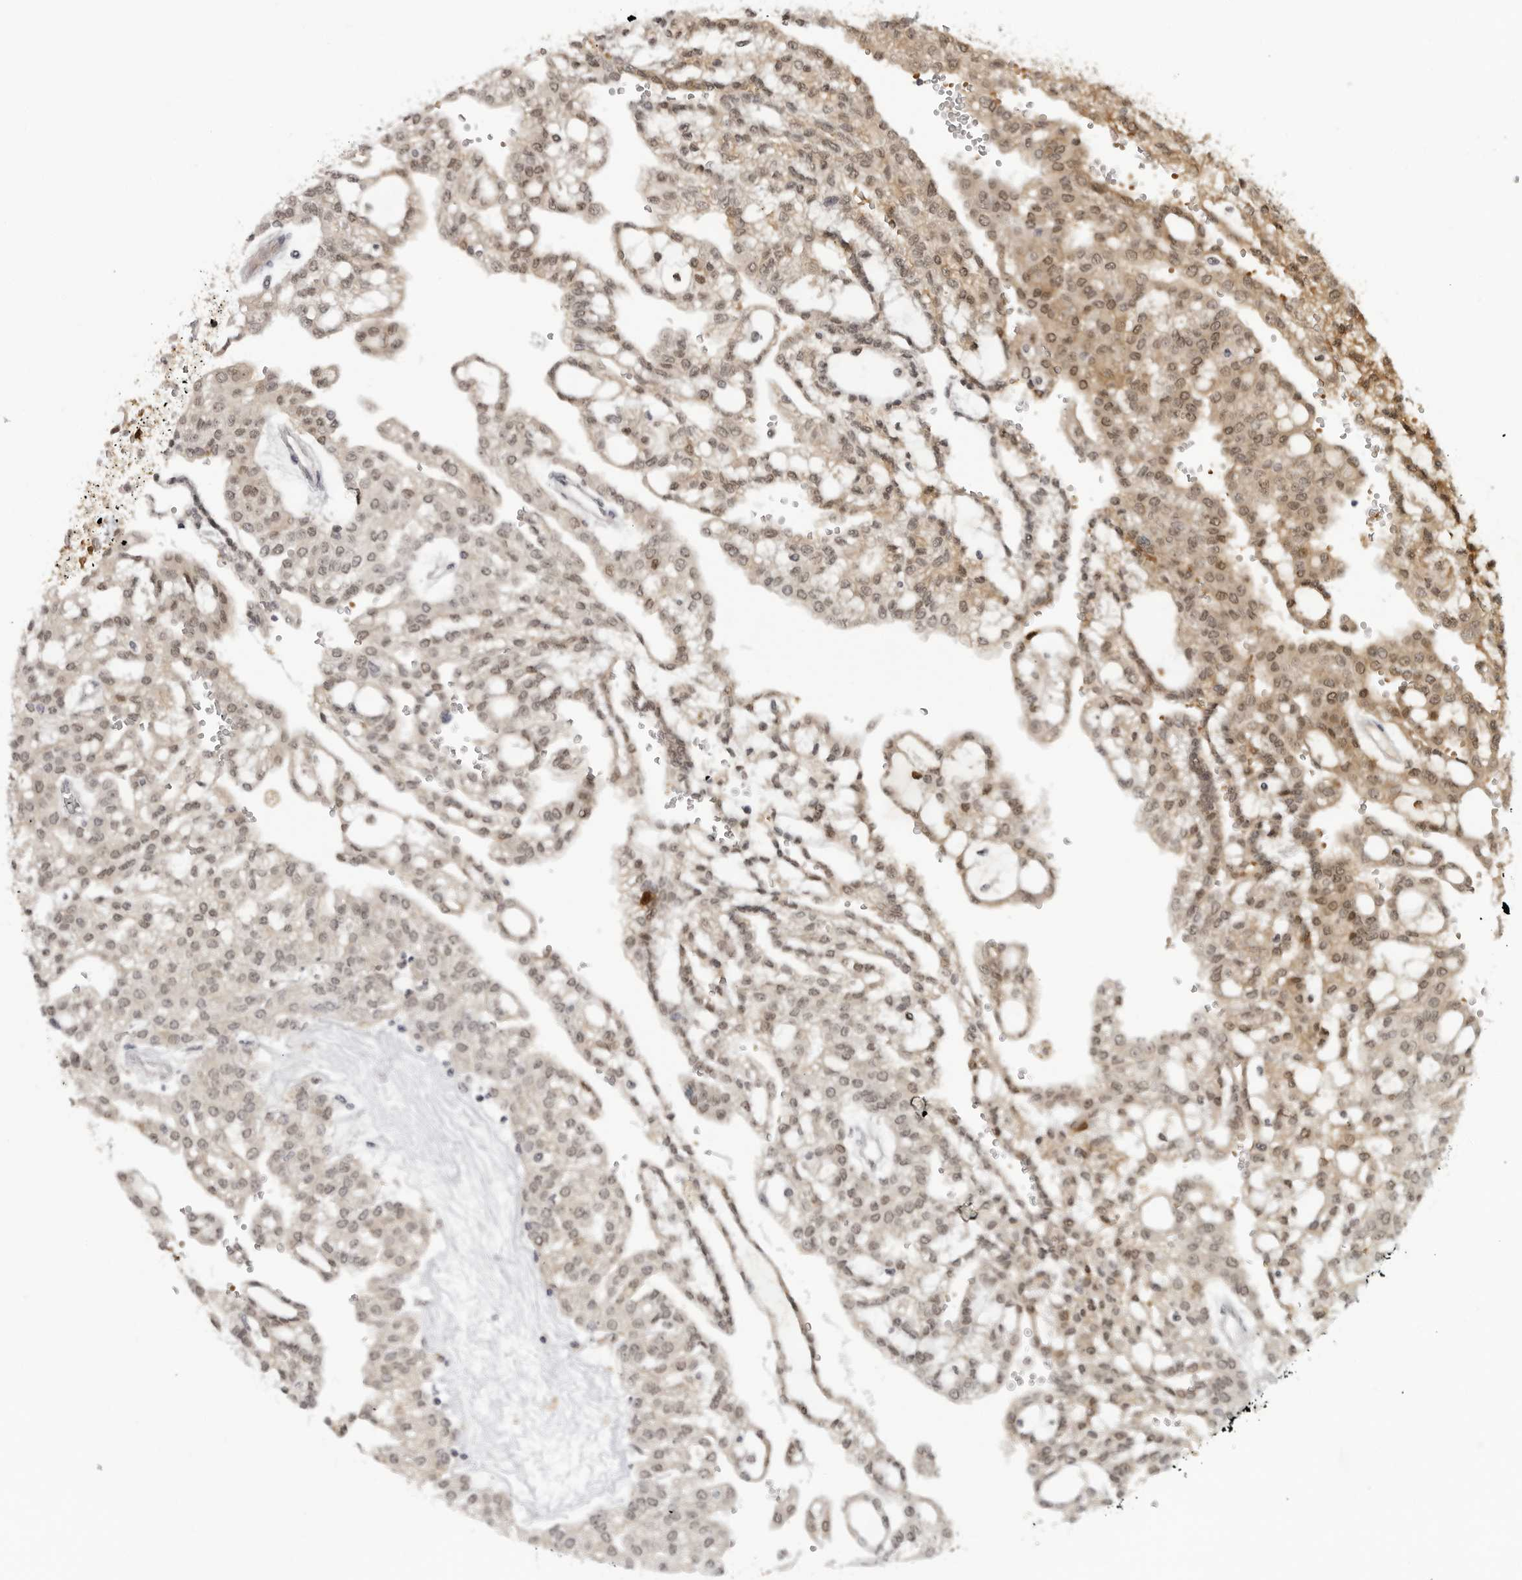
{"staining": {"intensity": "moderate", "quantity": ">75%", "location": "cytoplasmic/membranous,nuclear"}, "tissue": "renal cancer", "cell_type": "Tumor cells", "image_type": "cancer", "snomed": [{"axis": "morphology", "description": "Adenocarcinoma, NOS"}, {"axis": "topography", "description": "Kidney"}], "caption": "Immunohistochemical staining of renal cancer (adenocarcinoma) demonstrates medium levels of moderate cytoplasmic/membranous and nuclear protein staining in about >75% of tumor cells. The staining was performed using DAB (3,3'-diaminobenzidine), with brown indicating positive protein expression. Nuclei are stained blue with hematoxylin.", "gene": "CTIF", "patient": {"sex": "male", "age": 63}}